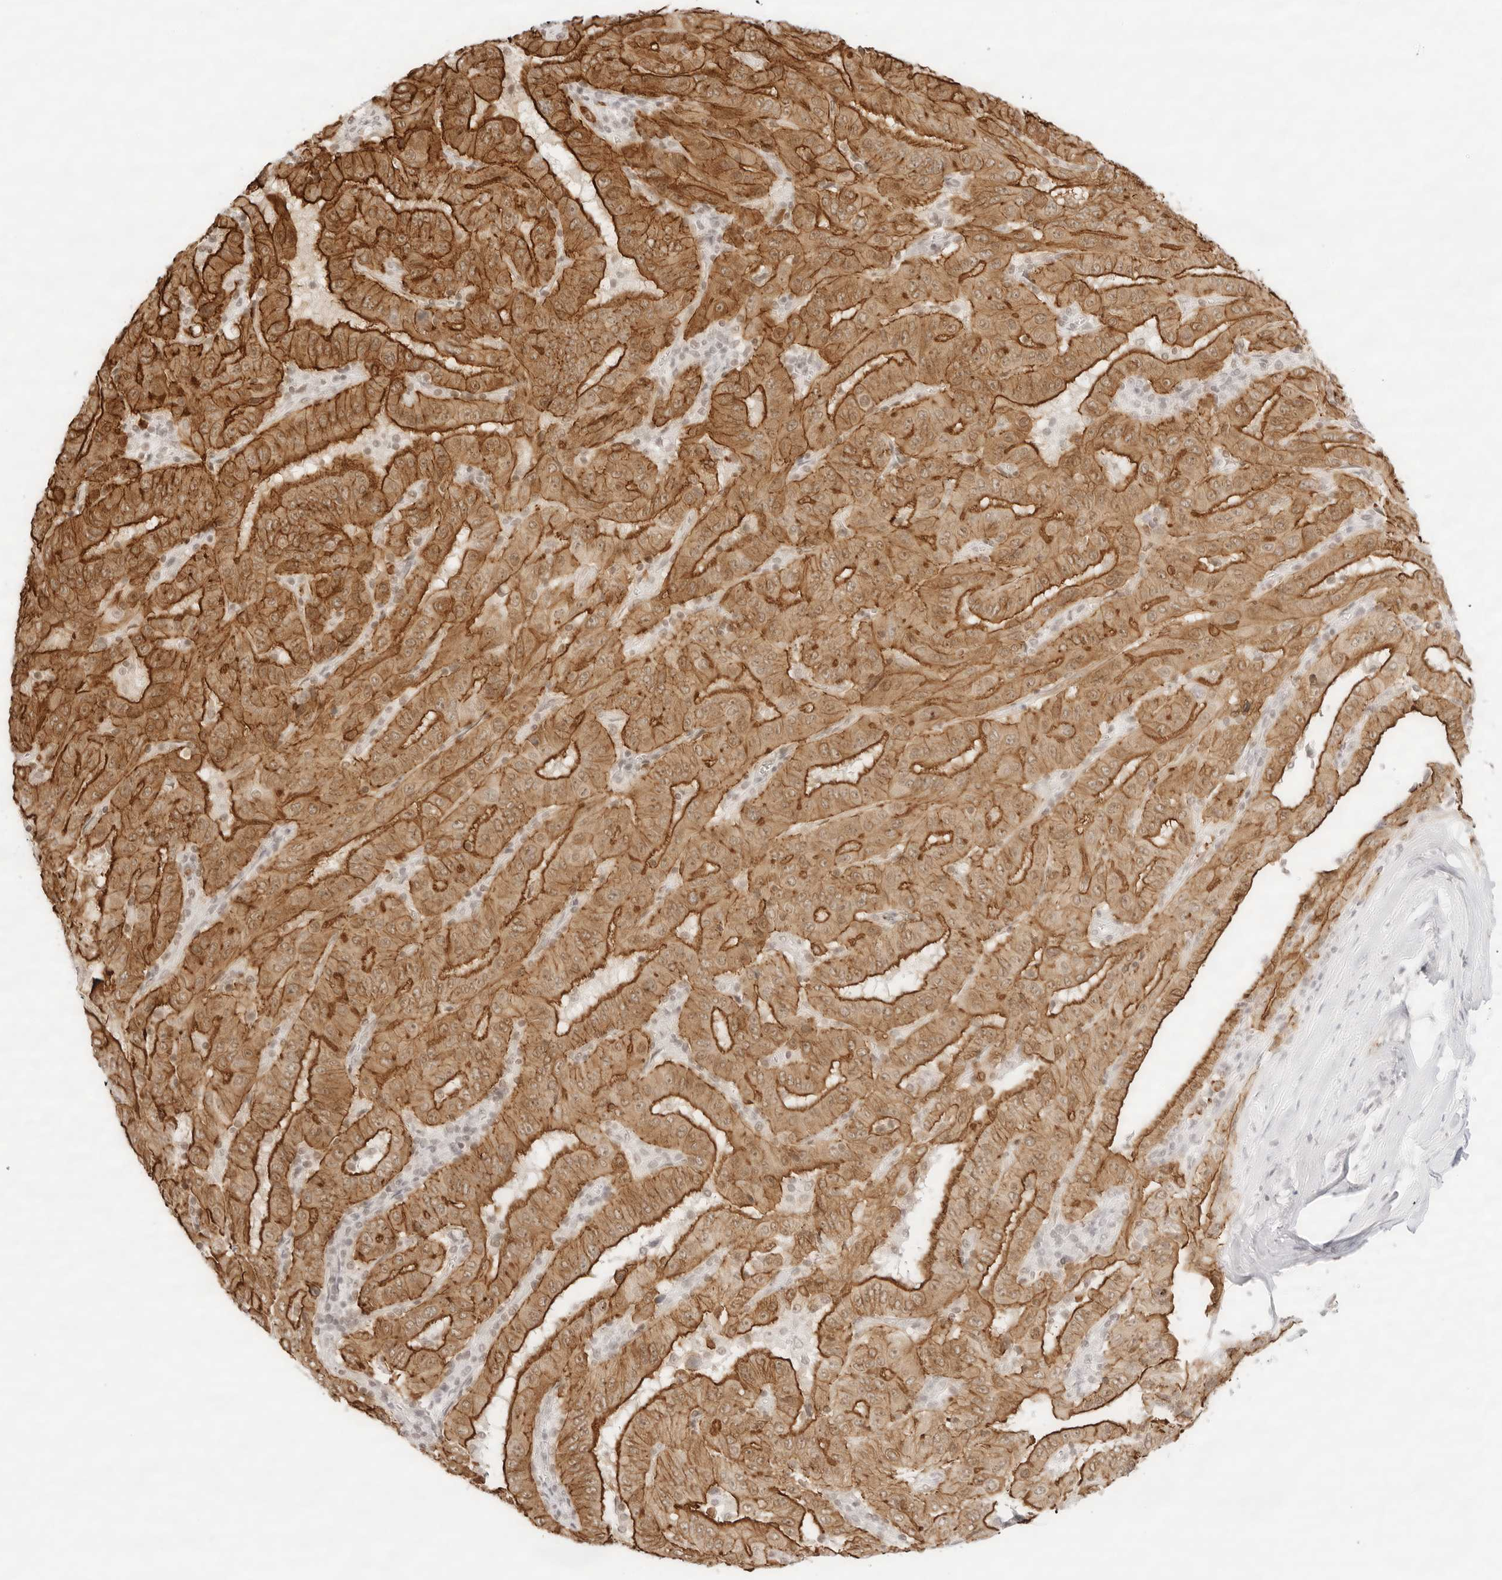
{"staining": {"intensity": "strong", "quantity": ">75%", "location": "cytoplasmic/membranous,nuclear"}, "tissue": "pancreatic cancer", "cell_type": "Tumor cells", "image_type": "cancer", "snomed": [{"axis": "morphology", "description": "Adenocarcinoma, NOS"}, {"axis": "topography", "description": "Pancreas"}], "caption": "Brown immunohistochemical staining in human pancreatic adenocarcinoma shows strong cytoplasmic/membranous and nuclear expression in about >75% of tumor cells.", "gene": "GNAS", "patient": {"sex": "male", "age": 63}}